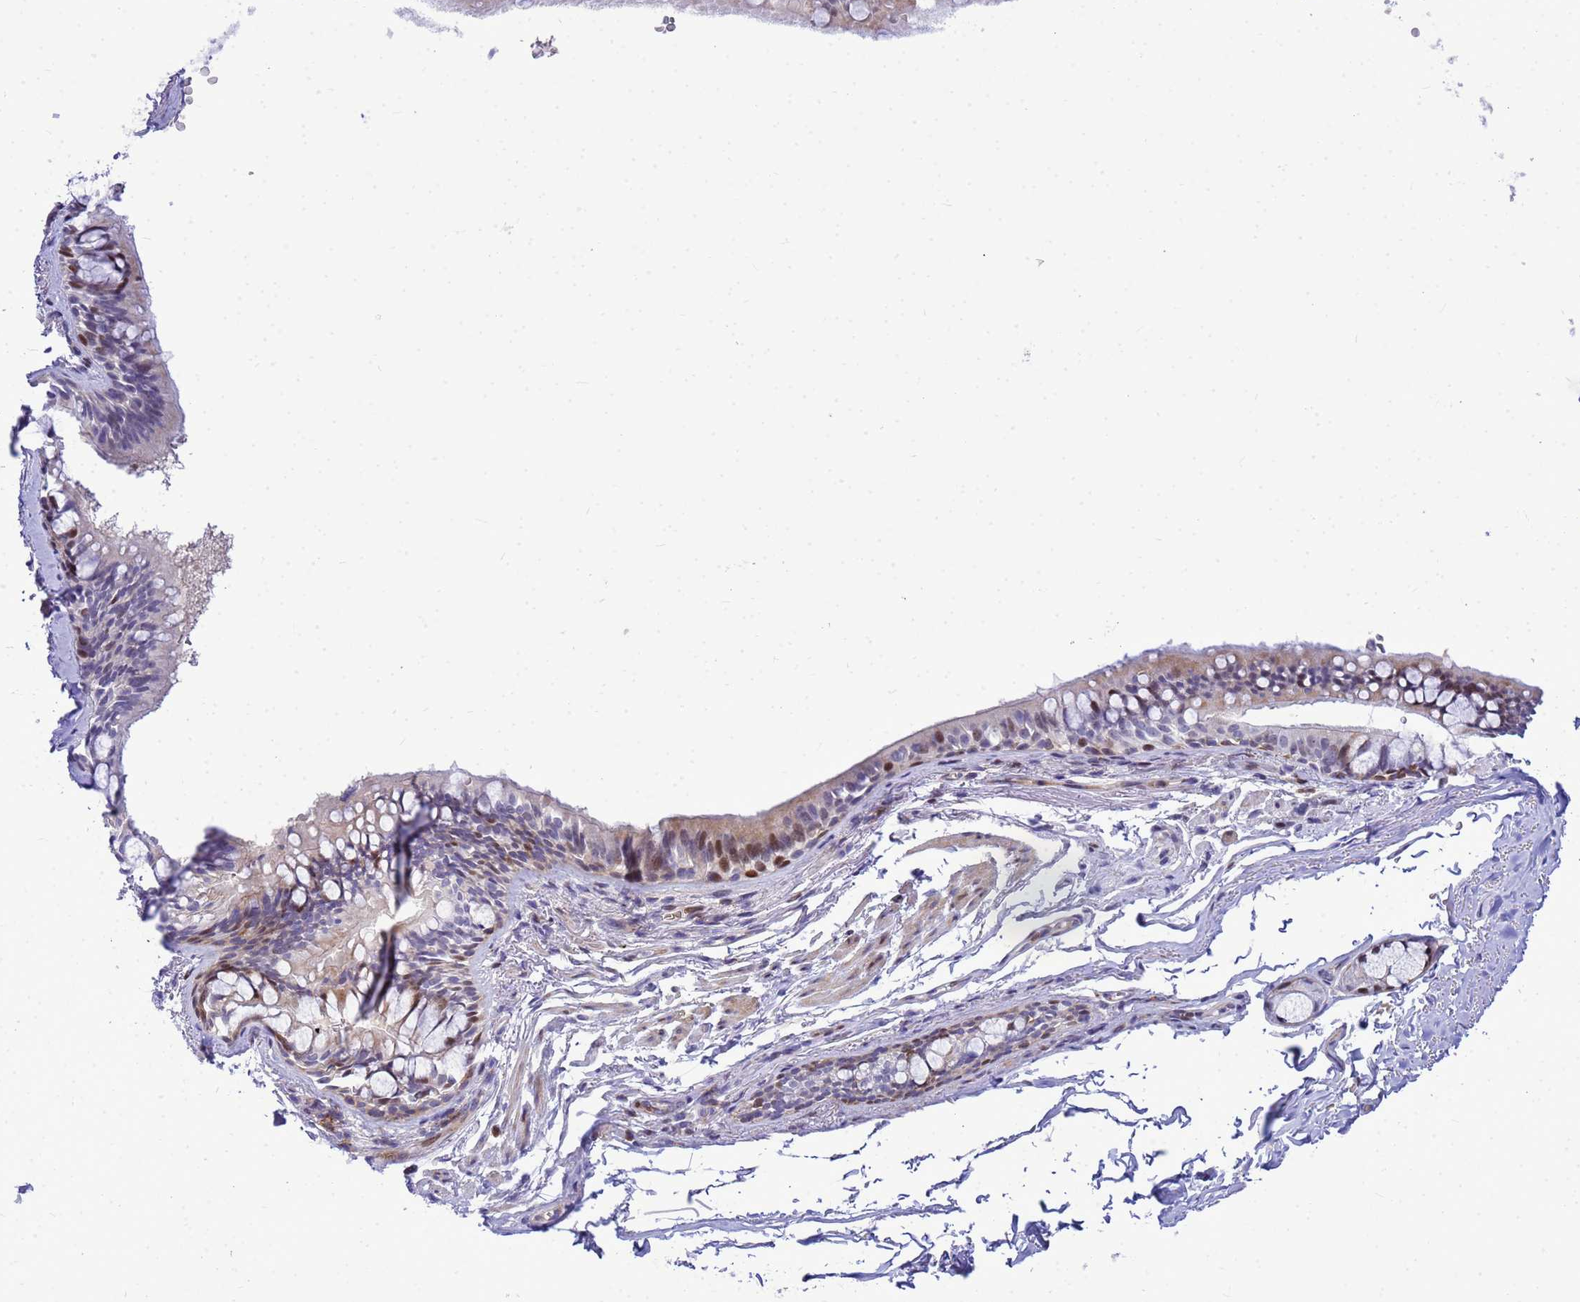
{"staining": {"intensity": "strong", "quantity": "<25%", "location": "nuclear"}, "tissue": "bronchus", "cell_type": "Respiratory epithelial cells", "image_type": "normal", "snomed": [{"axis": "morphology", "description": "Normal tissue, NOS"}, {"axis": "topography", "description": "Bronchus"}], "caption": "The image displays a brown stain indicating the presence of a protein in the nuclear of respiratory epithelial cells in bronchus.", "gene": "ADAMTS7", "patient": {"sex": "male", "age": 70}}